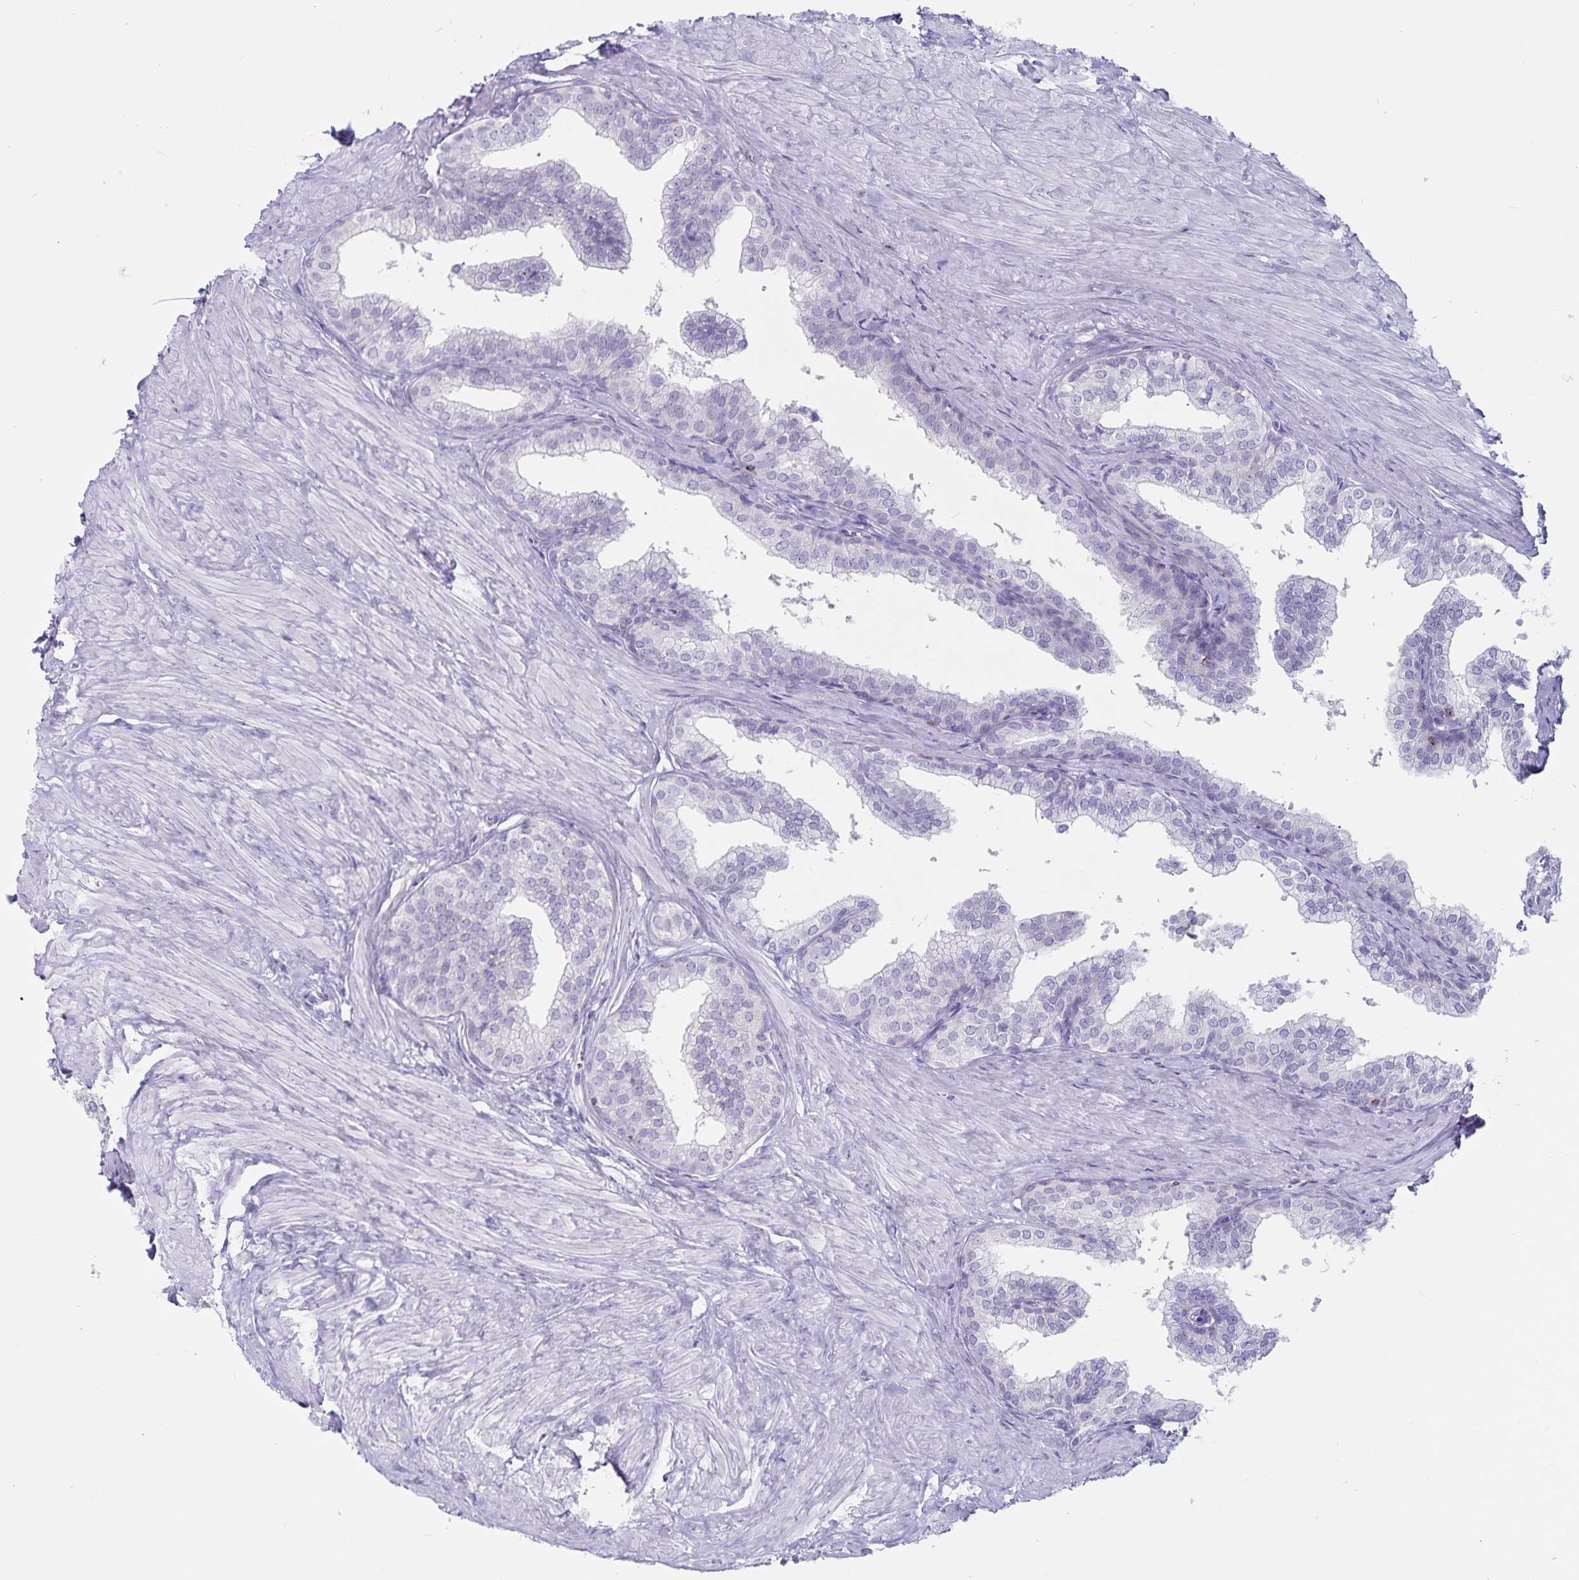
{"staining": {"intensity": "negative", "quantity": "none", "location": "none"}, "tissue": "prostate", "cell_type": "Glandular cells", "image_type": "normal", "snomed": [{"axis": "morphology", "description": "Normal tissue, NOS"}, {"axis": "topography", "description": "Prostate"}, {"axis": "topography", "description": "Peripheral nerve tissue"}], "caption": "DAB immunohistochemical staining of unremarkable prostate shows no significant positivity in glandular cells.", "gene": "GNLY", "patient": {"sex": "male", "age": 55}}